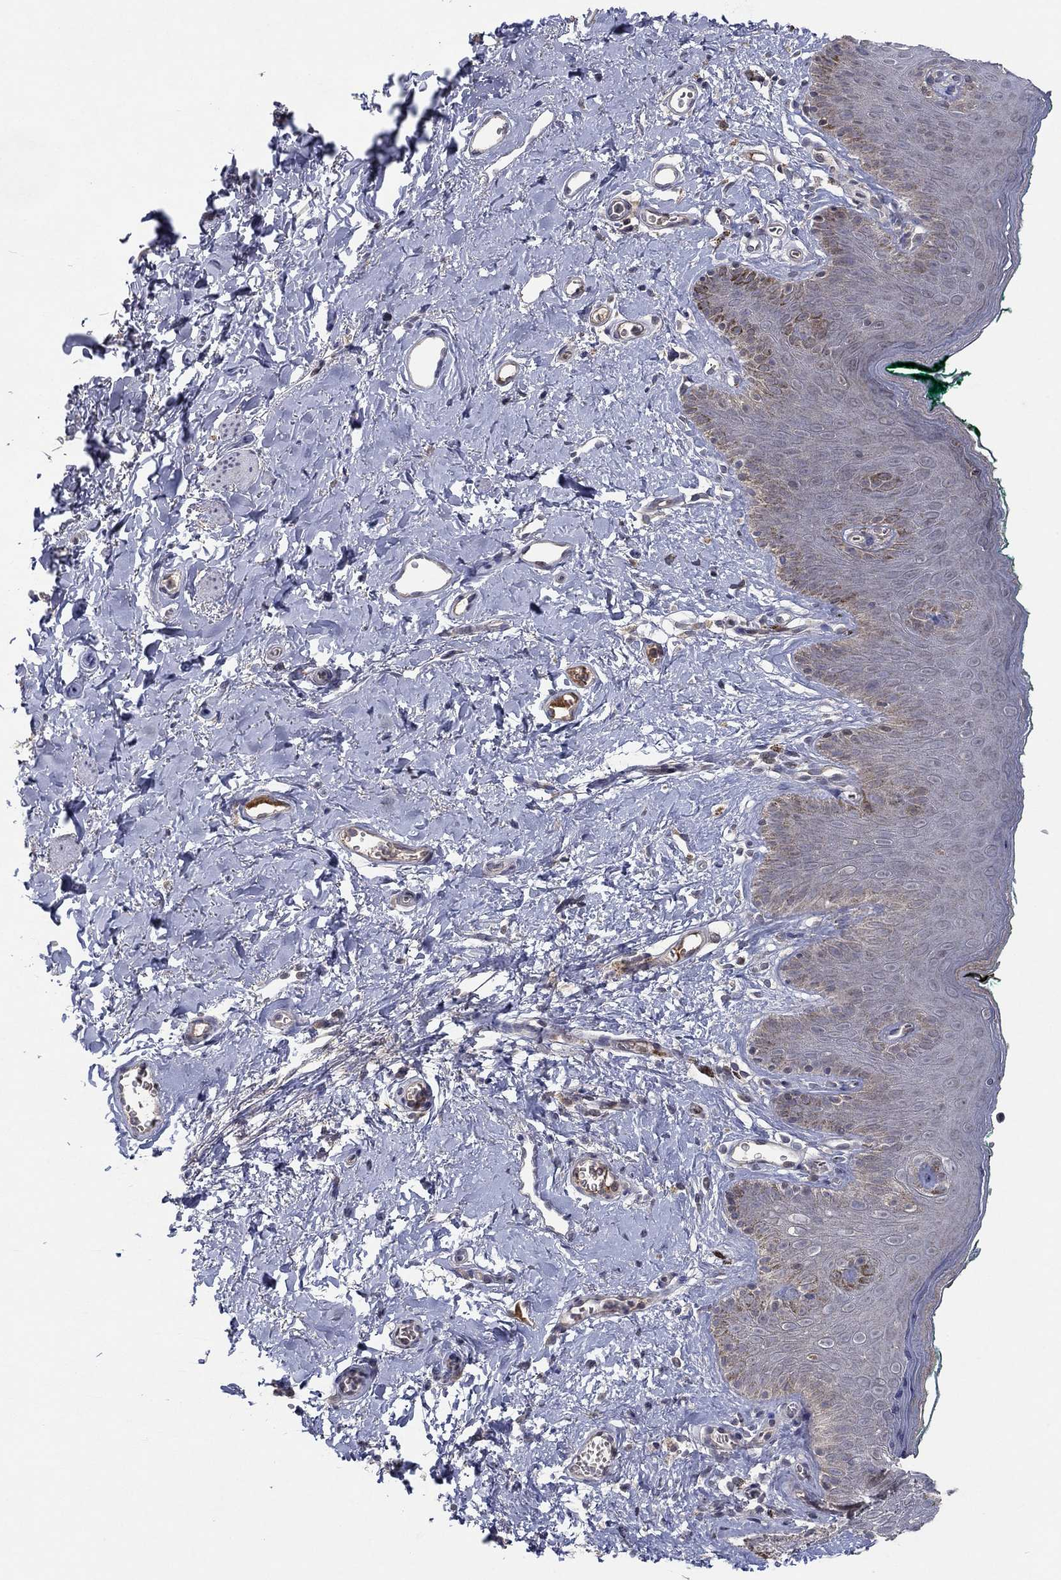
{"staining": {"intensity": "weak", "quantity": "<25%", "location": "cytoplasmic/membranous"}, "tissue": "skin", "cell_type": "Epidermal cells", "image_type": "normal", "snomed": [{"axis": "morphology", "description": "Normal tissue, NOS"}, {"axis": "topography", "description": "Vulva"}], "caption": "Epidermal cells are negative for protein expression in benign human skin. (Stains: DAB (3,3'-diaminobenzidine) immunohistochemistry with hematoxylin counter stain, Microscopy: brightfield microscopy at high magnification).", "gene": "IL4", "patient": {"sex": "female", "age": 66}}